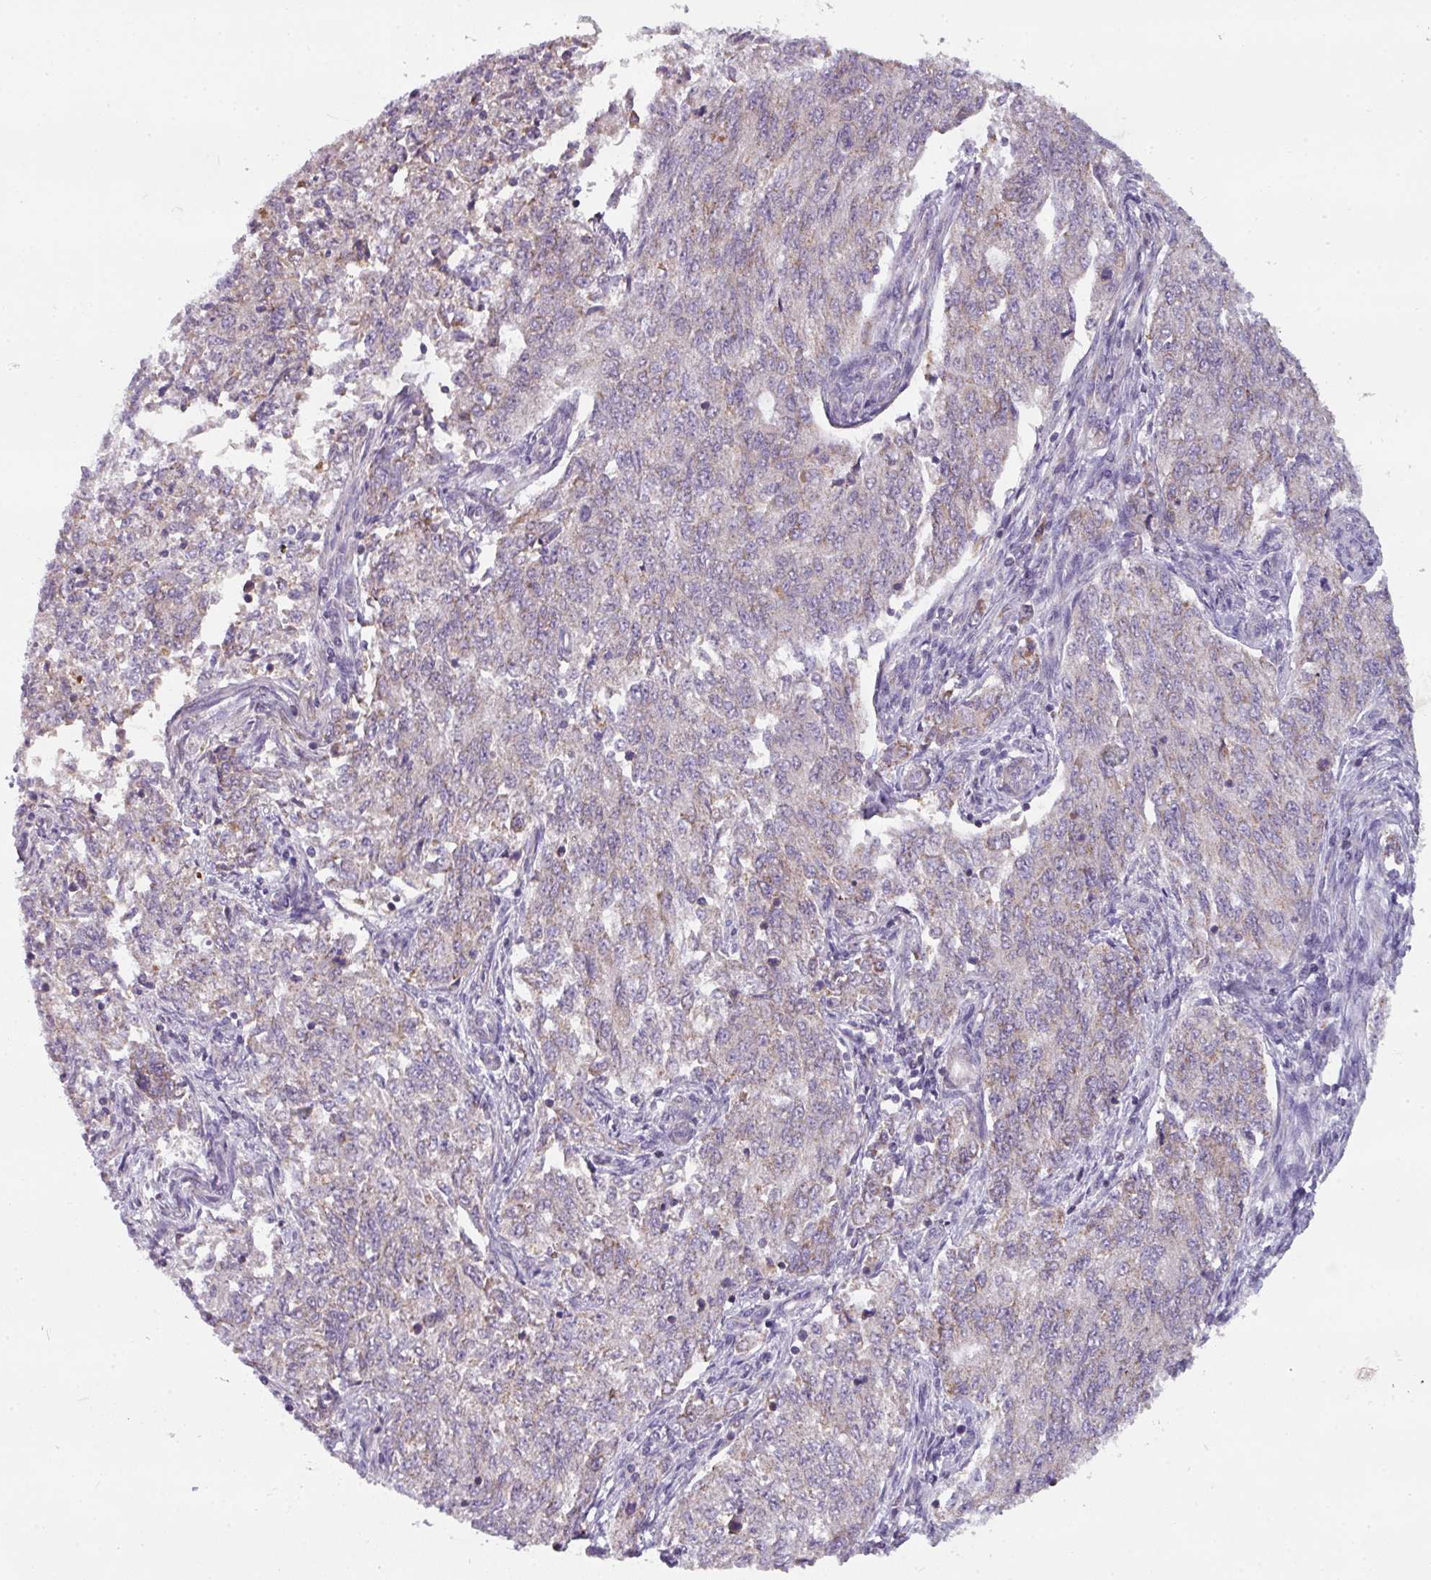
{"staining": {"intensity": "weak", "quantity": "<25%", "location": "cytoplasmic/membranous"}, "tissue": "endometrial cancer", "cell_type": "Tumor cells", "image_type": "cancer", "snomed": [{"axis": "morphology", "description": "Adenocarcinoma, NOS"}, {"axis": "topography", "description": "Endometrium"}], "caption": "Immunohistochemistry histopathology image of endometrial adenocarcinoma stained for a protein (brown), which displays no expression in tumor cells. Nuclei are stained in blue.", "gene": "C2orf68", "patient": {"sex": "female", "age": 50}}